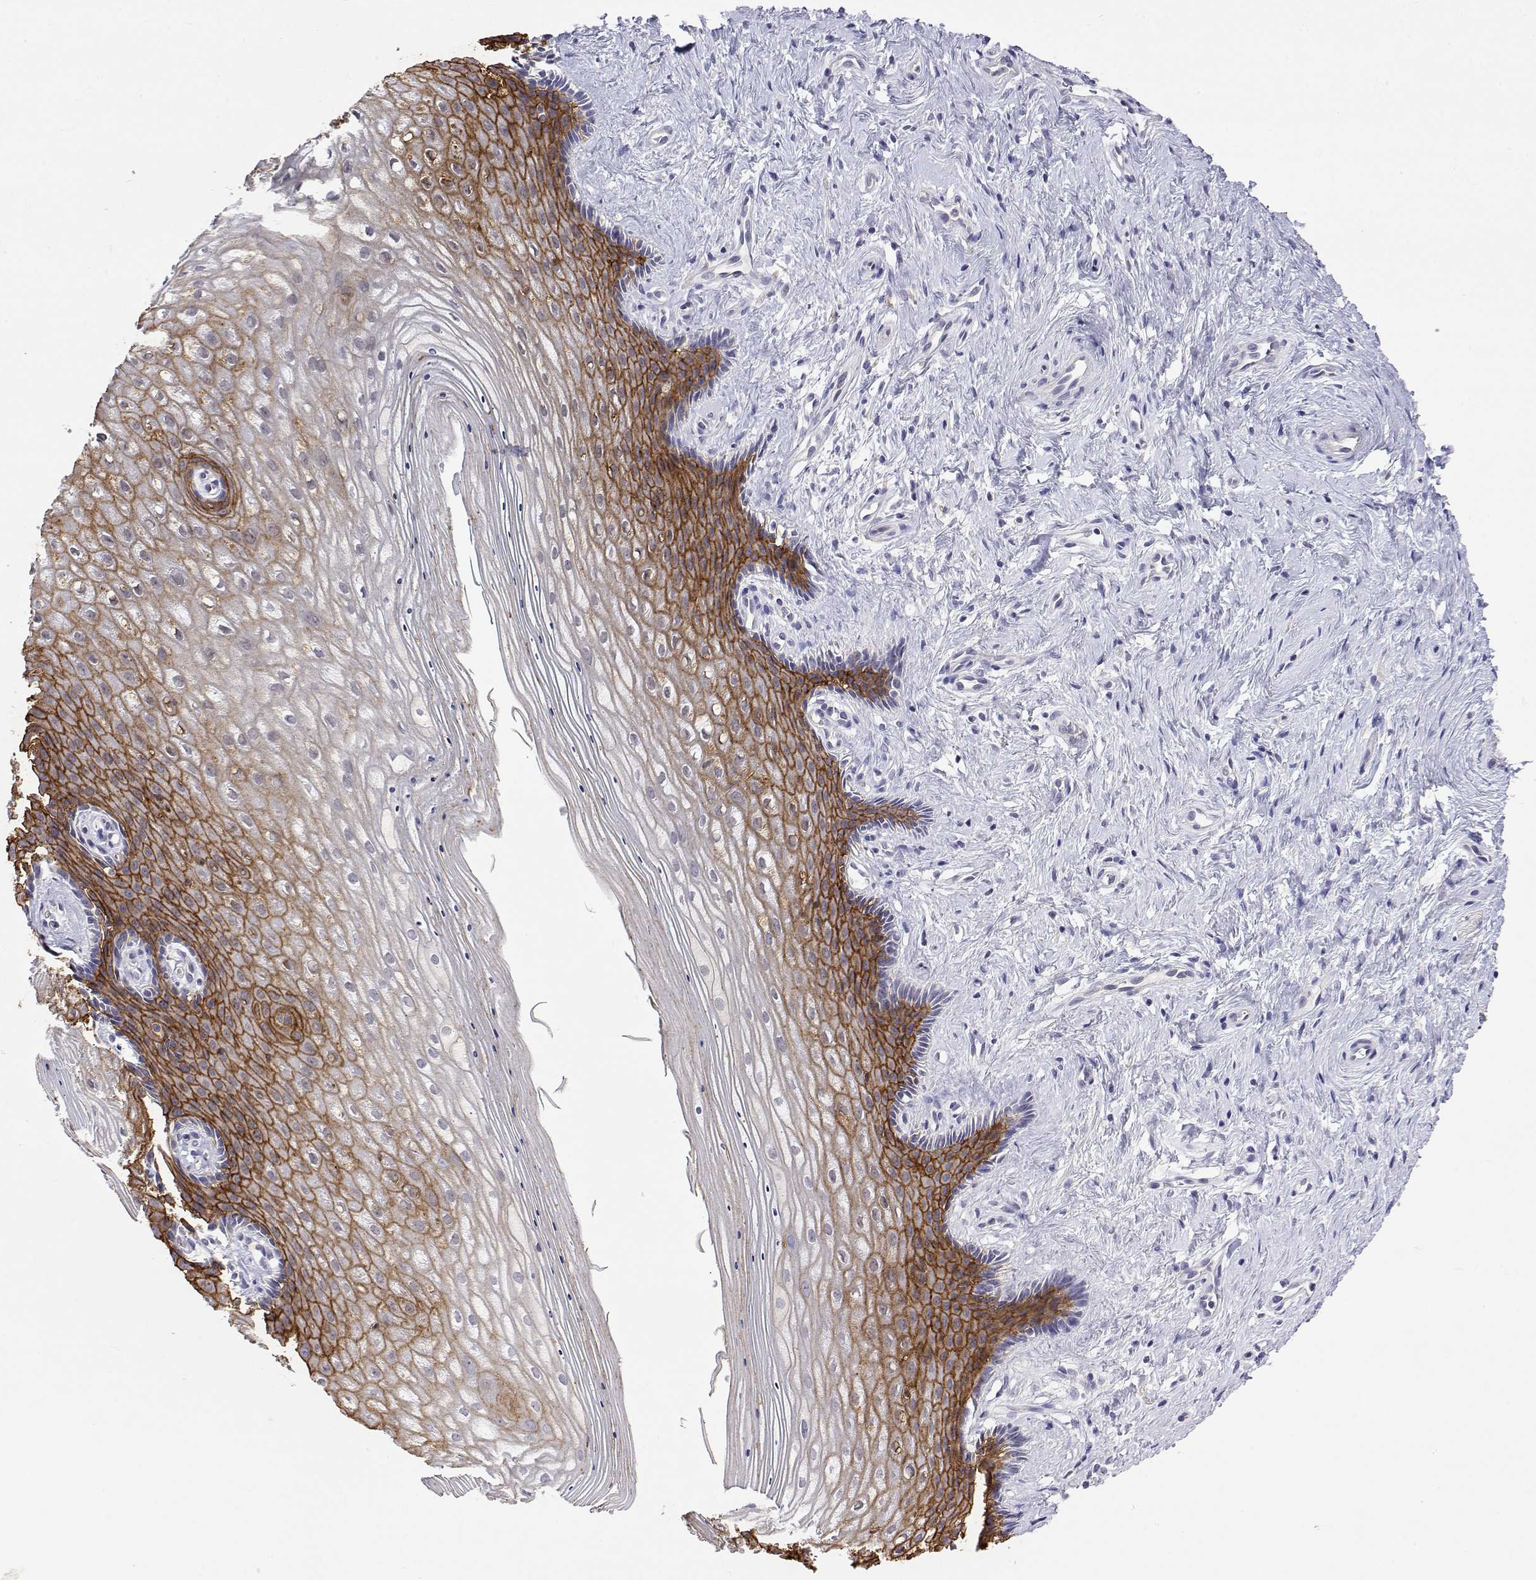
{"staining": {"intensity": "strong", "quantity": "25%-75%", "location": "cytoplasmic/membranous"}, "tissue": "vagina", "cell_type": "Squamous epithelial cells", "image_type": "normal", "snomed": [{"axis": "morphology", "description": "Normal tissue, NOS"}, {"axis": "topography", "description": "Vagina"}], "caption": "Protein expression analysis of benign human vagina reveals strong cytoplasmic/membranous expression in approximately 25%-75% of squamous epithelial cells. (DAB (3,3'-diaminobenzidine) IHC, brown staining for protein, blue staining for nuclei).", "gene": "LY6D", "patient": {"sex": "female", "age": 42}}